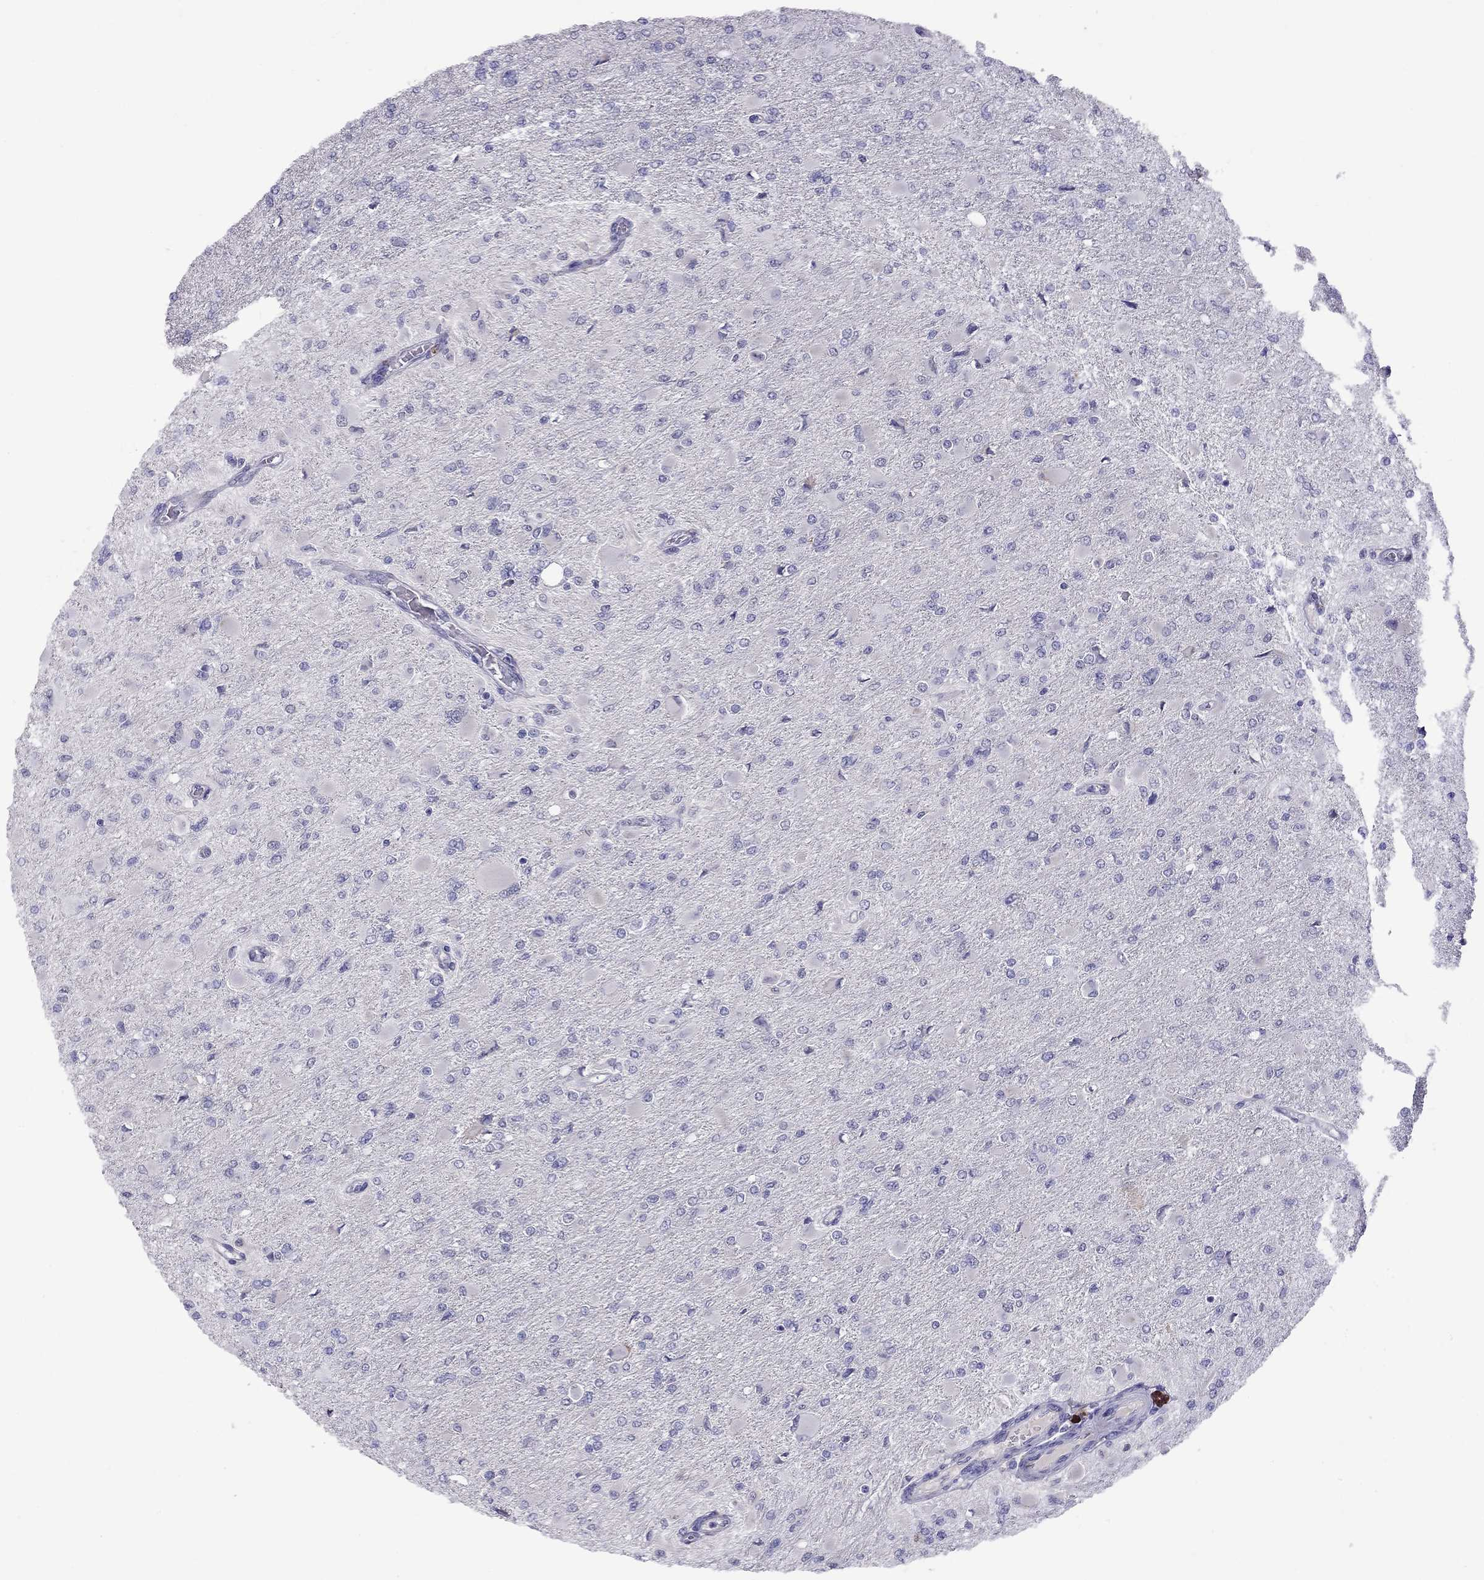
{"staining": {"intensity": "negative", "quantity": "none", "location": "none"}, "tissue": "glioma", "cell_type": "Tumor cells", "image_type": "cancer", "snomed": [{"axis": "morphology", "description": "Glioma, malignant, High grade"}, {"axis": "topography", "description": "Cerebral cortex"}], "caption": "Immunohistochemical staining of malignant high-grade glioma shows no significant positivity in tumor cells.", "gene": "CPNE4", "patient": {"sex": "female", "age": 36}}